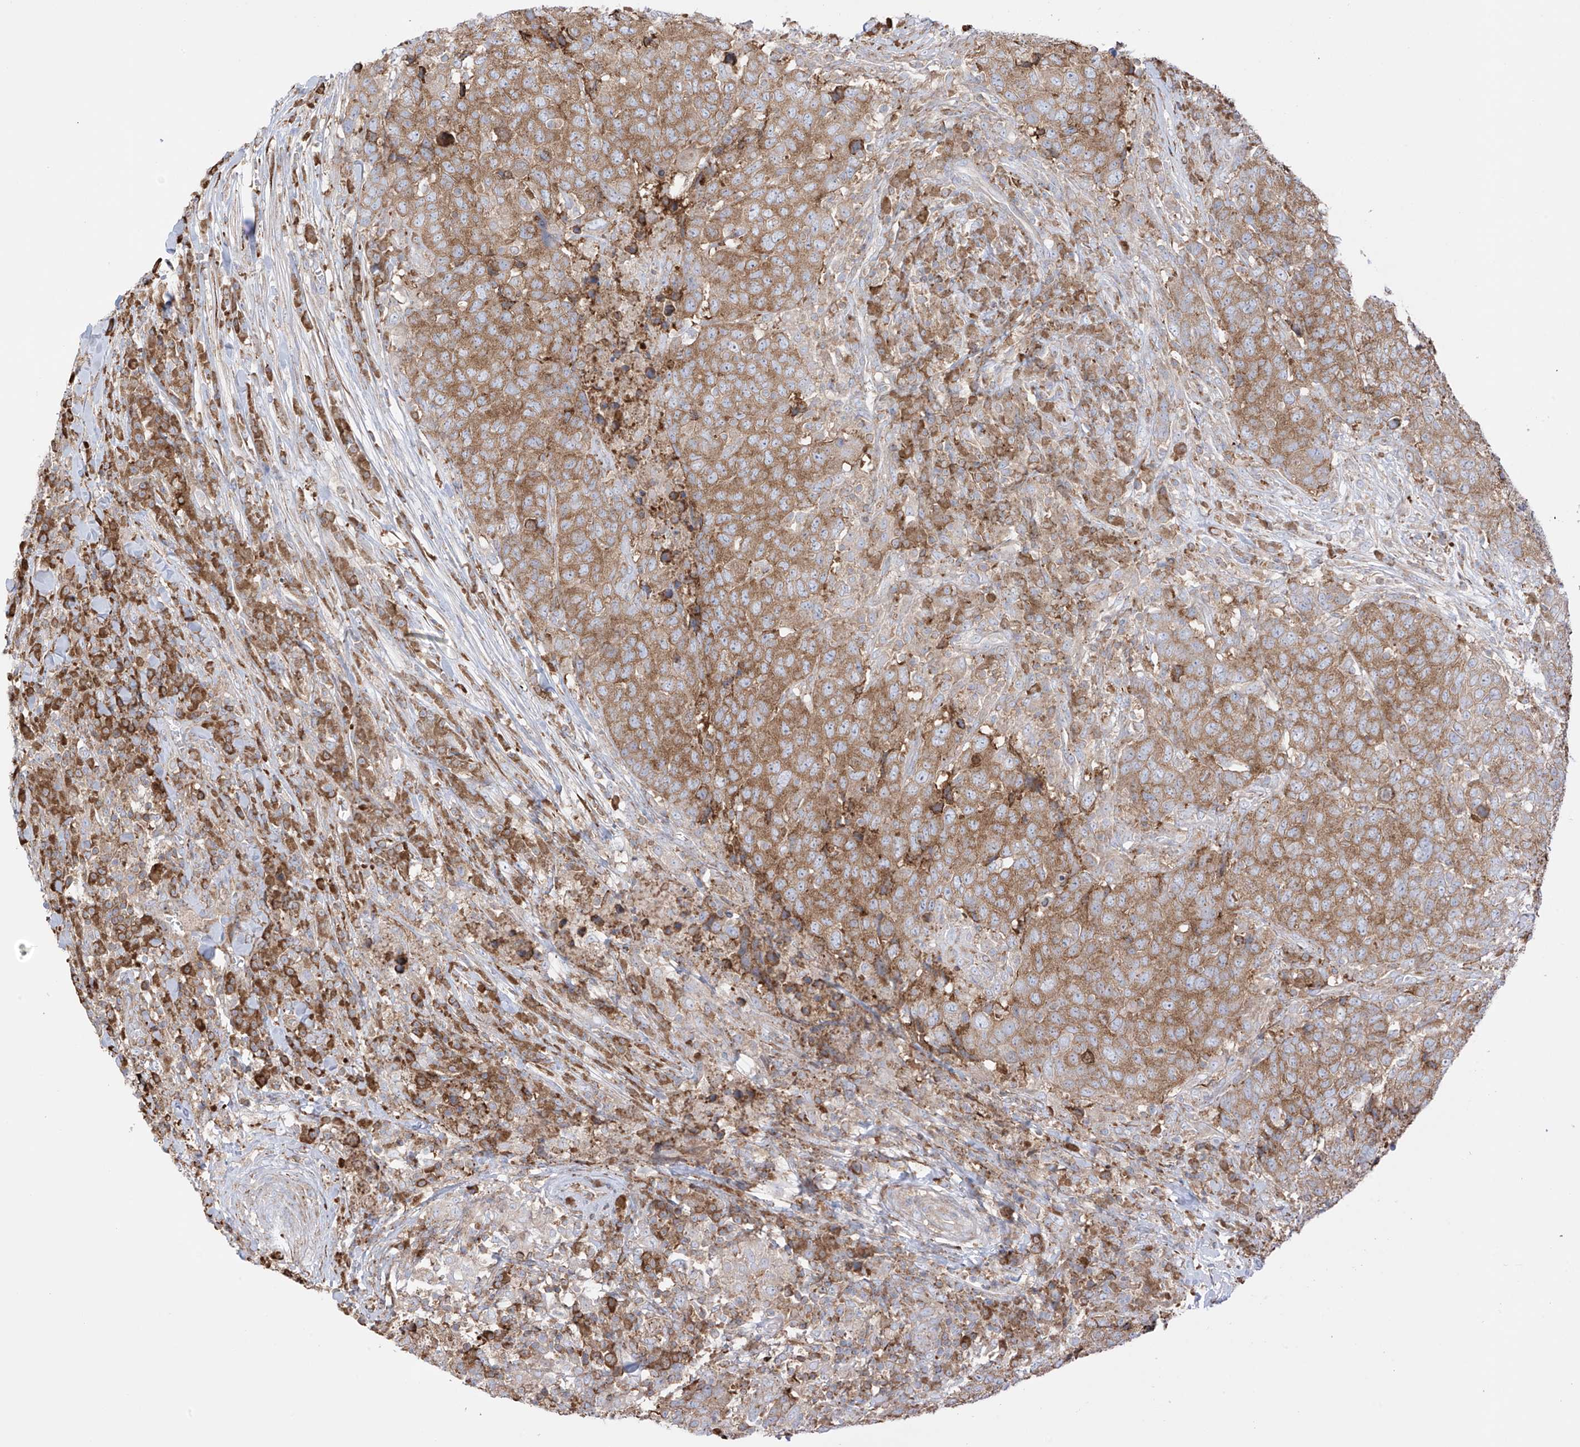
{"staining": {"intensity": "strong", "quantity": ">75%", "location": "cytoplasmic/membranous"}, "tissue": "head and neck cancer", "cell_type": "Tumor cells", "image_type": "cancer", "snomed": [{"axis": "morphology", "description": "Squamous cell carcinoma, NOS"}, {"axis": "topography", "description": "Head-Neck"}], "caption": "Immunohistochemistry (DAB) staining of human head and neck cancer (squamous cell carcinoma) exhibits strong cytoplasmic/membranous protein positivity in approximately >75% of tumor cells.", "gene": "XKR3", "patient": {"sex": "male", "age": 66}}